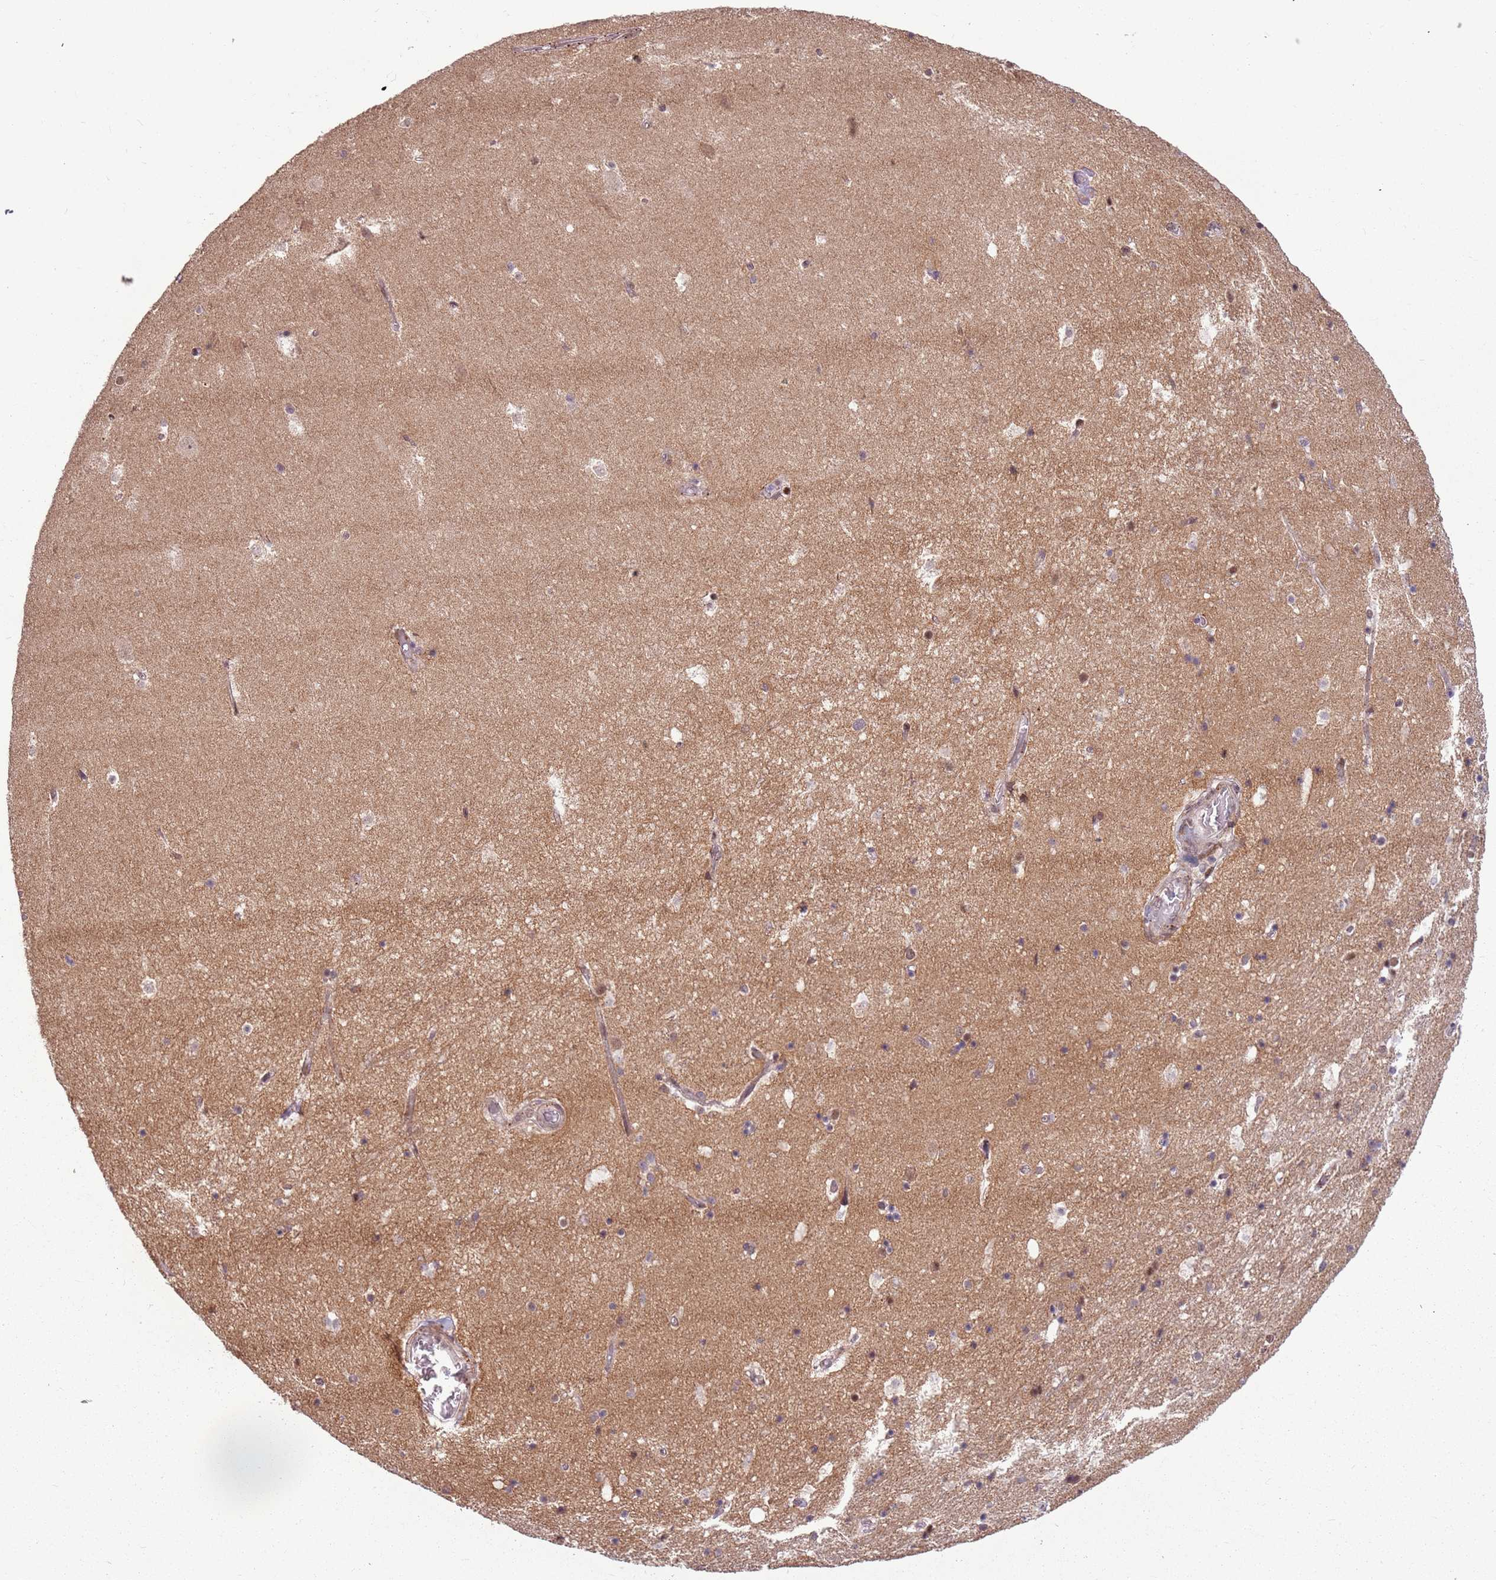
{"staining": {"intensity": "moderate", "quantity": "<25%", "location": "nuclear"}, "tissue": "hippocampus", "cell_type": "Glial cells", "image_type": "normal", "snomed": [{"axis": "morphology", "description": "Normal tissue, NOS"}, {"axis": "topography", "description": "Hippocampus"}], "caption": "Brown immunohistochemical staining in benign hippocampus reveals moderate nuclear positivity in approximately <25% of glial cells.", "gene": "POLR3H", "patient": {"sex": "female", "age": 52}}